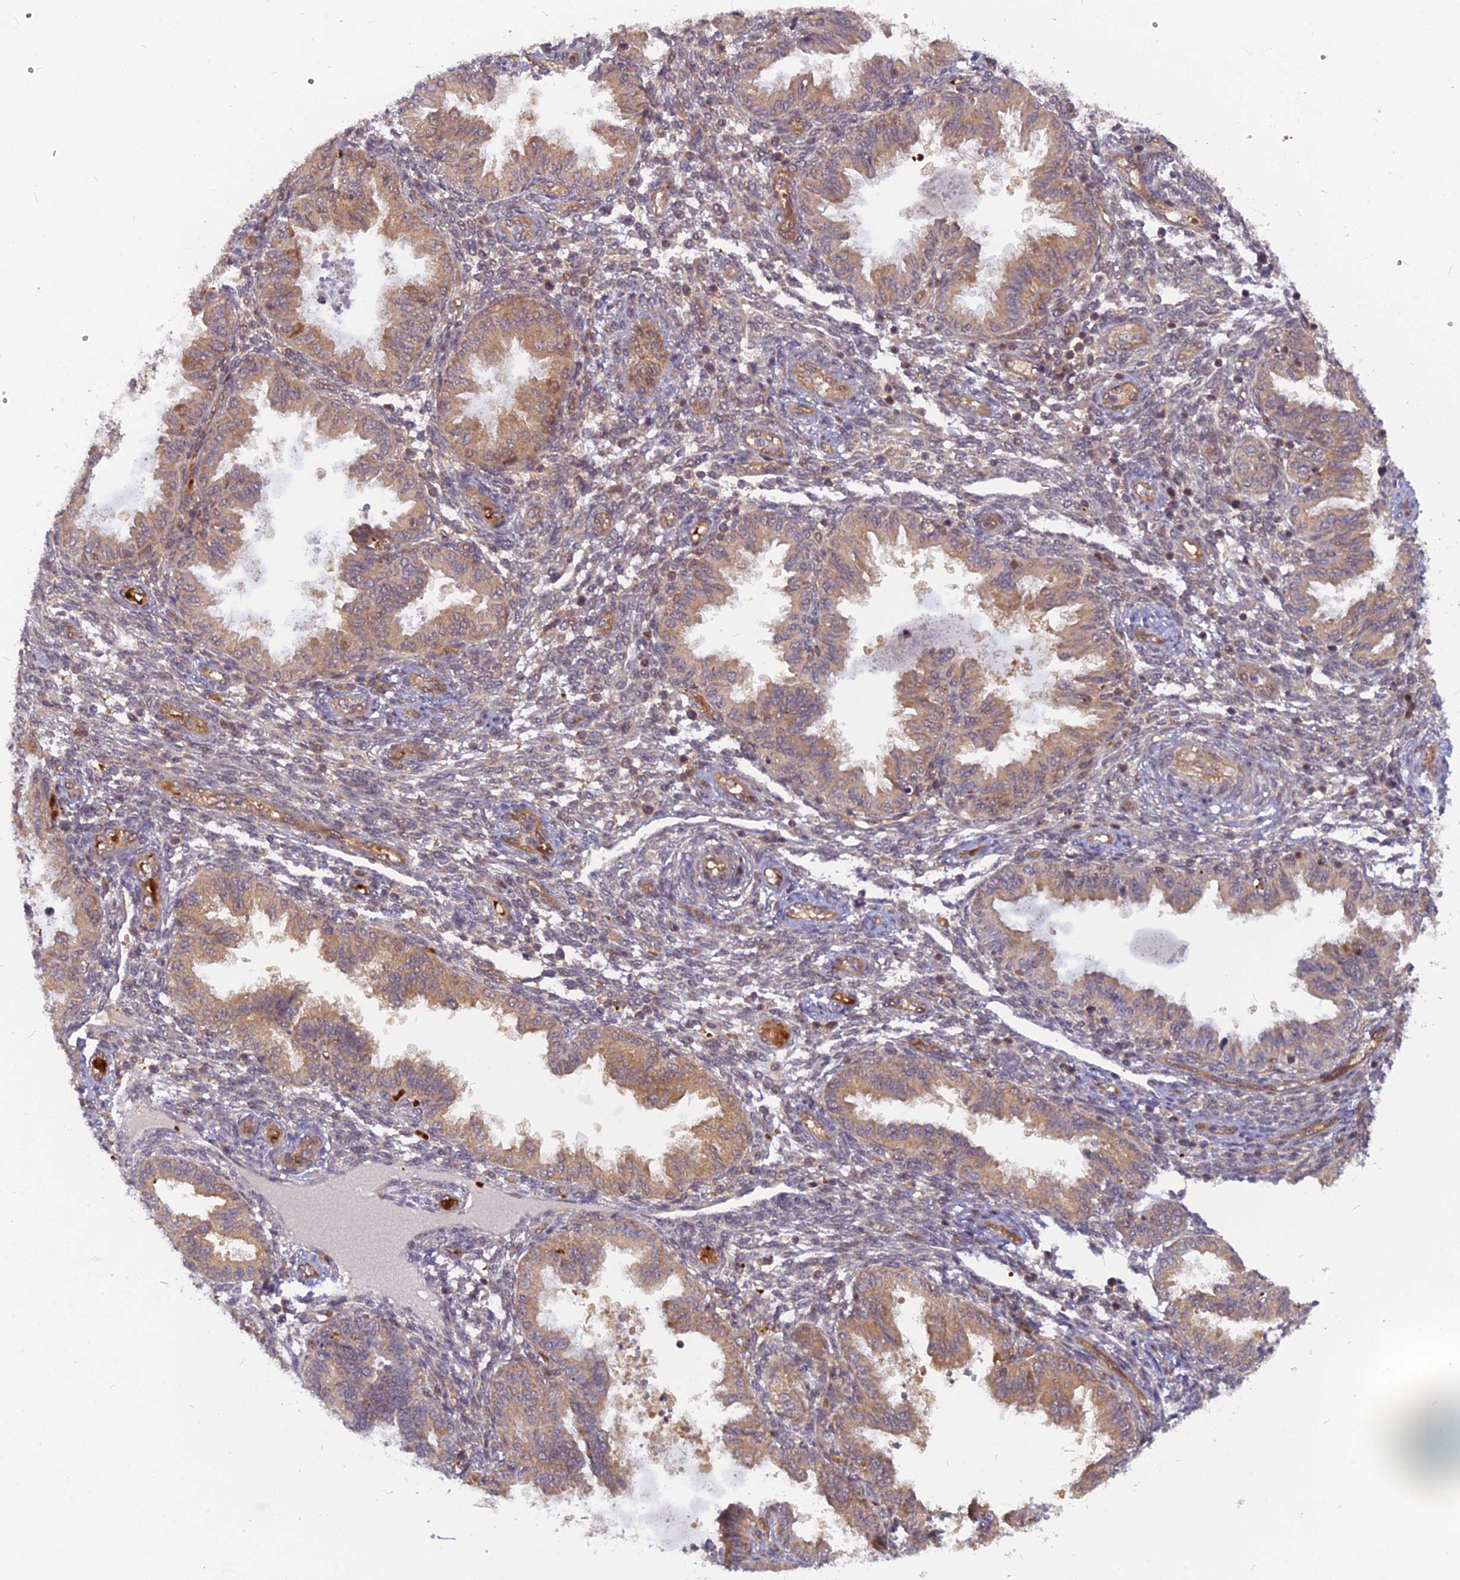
{"staining": {"intensity": "weak", "quantity": "25%-75%", "location": "cytoplasmic/membranous"}, "tissue": "endometrium", "cell_type": "Cells in endometrial stroma", "image_type": "normal", "snomed": [{"axis": "morphology", "description": "Normal tissue, NOS"}, {"axis": "topography", "description": "Endometrium"}], "caption": "A high-resolution image shows immunohistochemistry staining of normal endometrium, which demonstrates weak cytoplasmic/membranous positivity in approximately 25%-75% of cells in endometrial stroma.", "gene": "ARL2BP", "patient": {"sex": "female", "age": 33}}